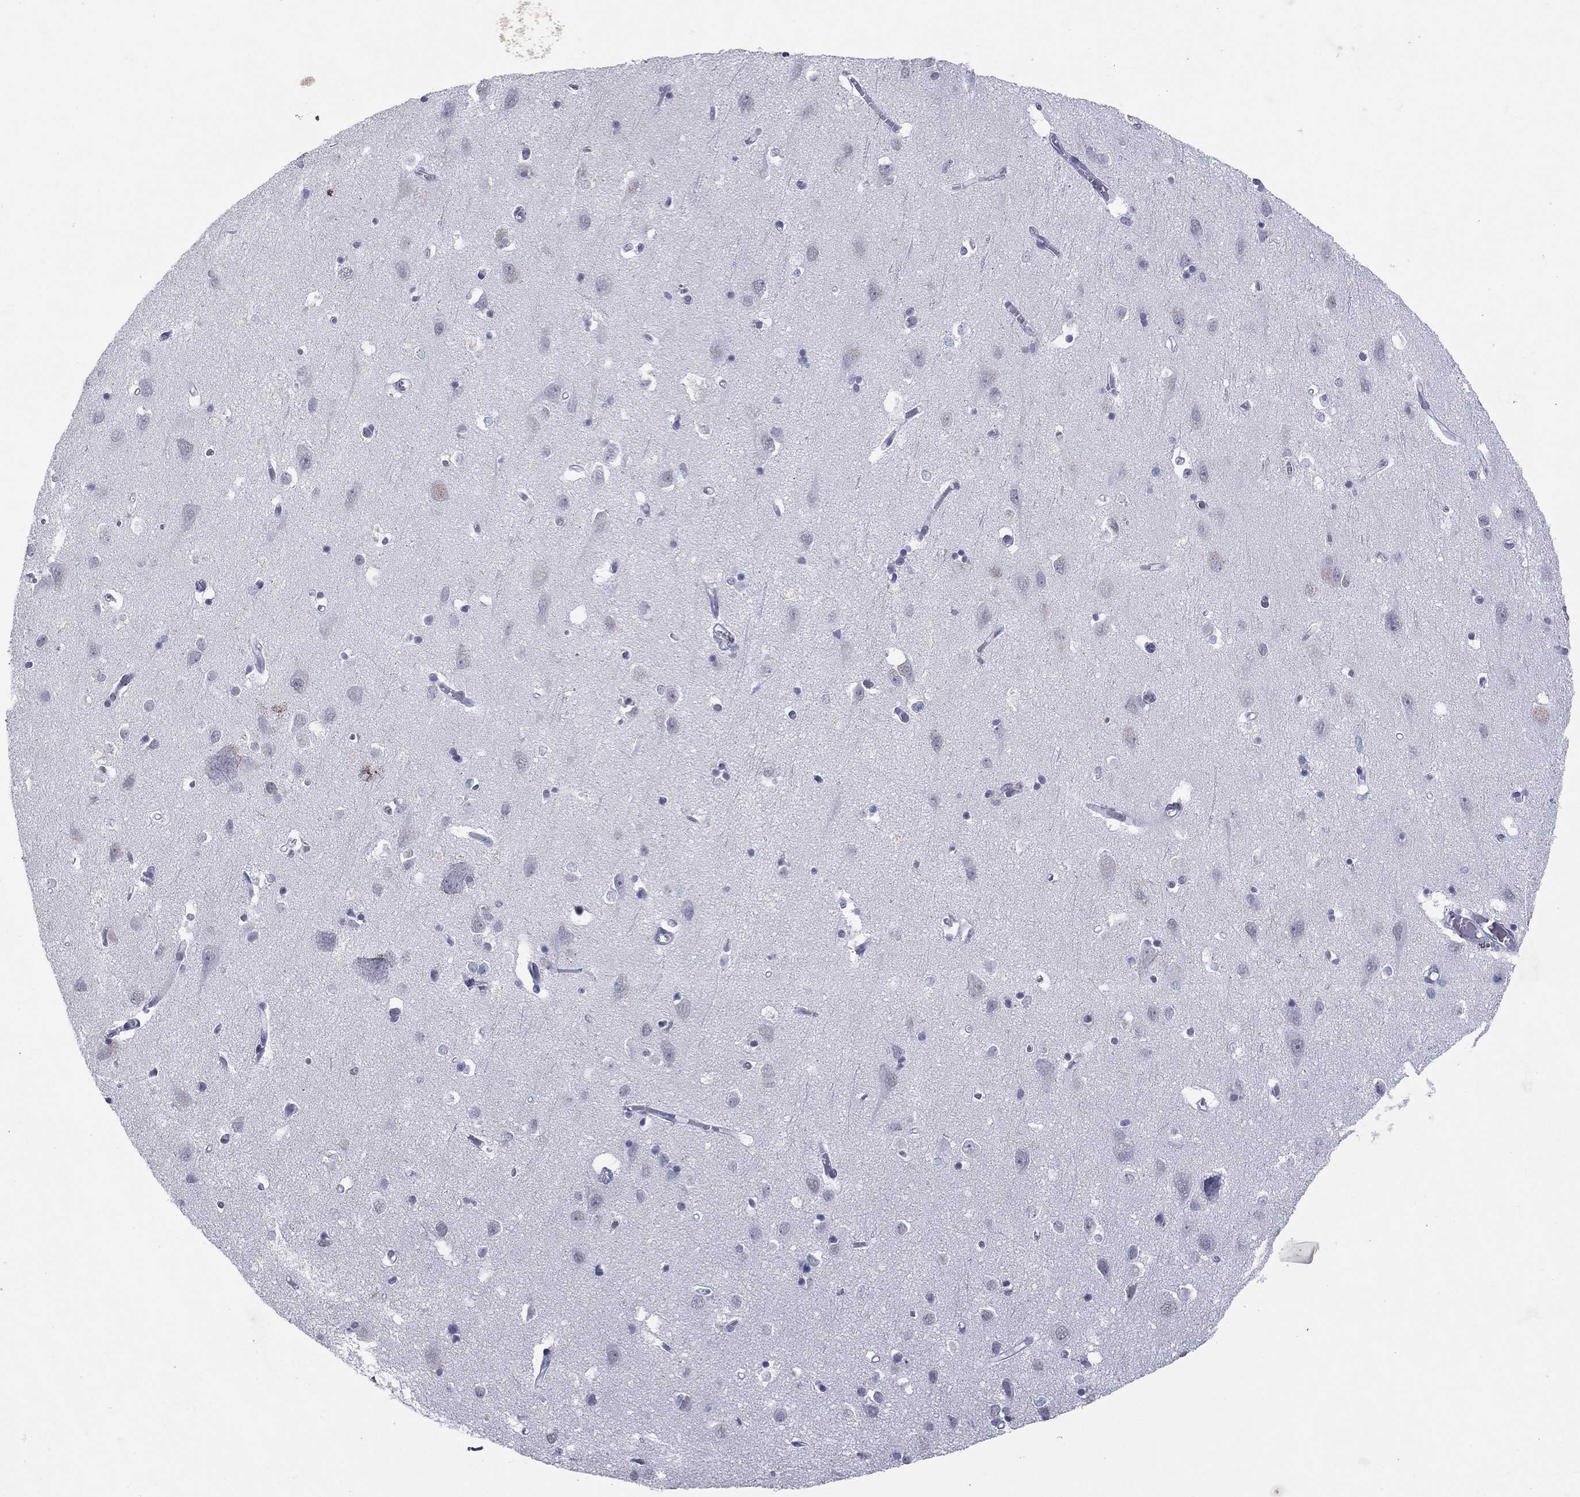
{"staining": {"intensity": "negative", "quantity": "none", "location": "none"}, "tissue": "cerebral cortex", "cell_type": "Endothelial cells", "image_type": "normal", "snomed": [{"axis": "morphology", "description": "Normal tissue, NOS"}, {"axis": "topography", "description": "Cerebral cortex"}], "caption": "Photomicrograph shows no significant protein expression in endothelial cells of unremarkable cerebral cortex.", "gene": "KRT75", "patient": {"sex": "male", "age": 70}}